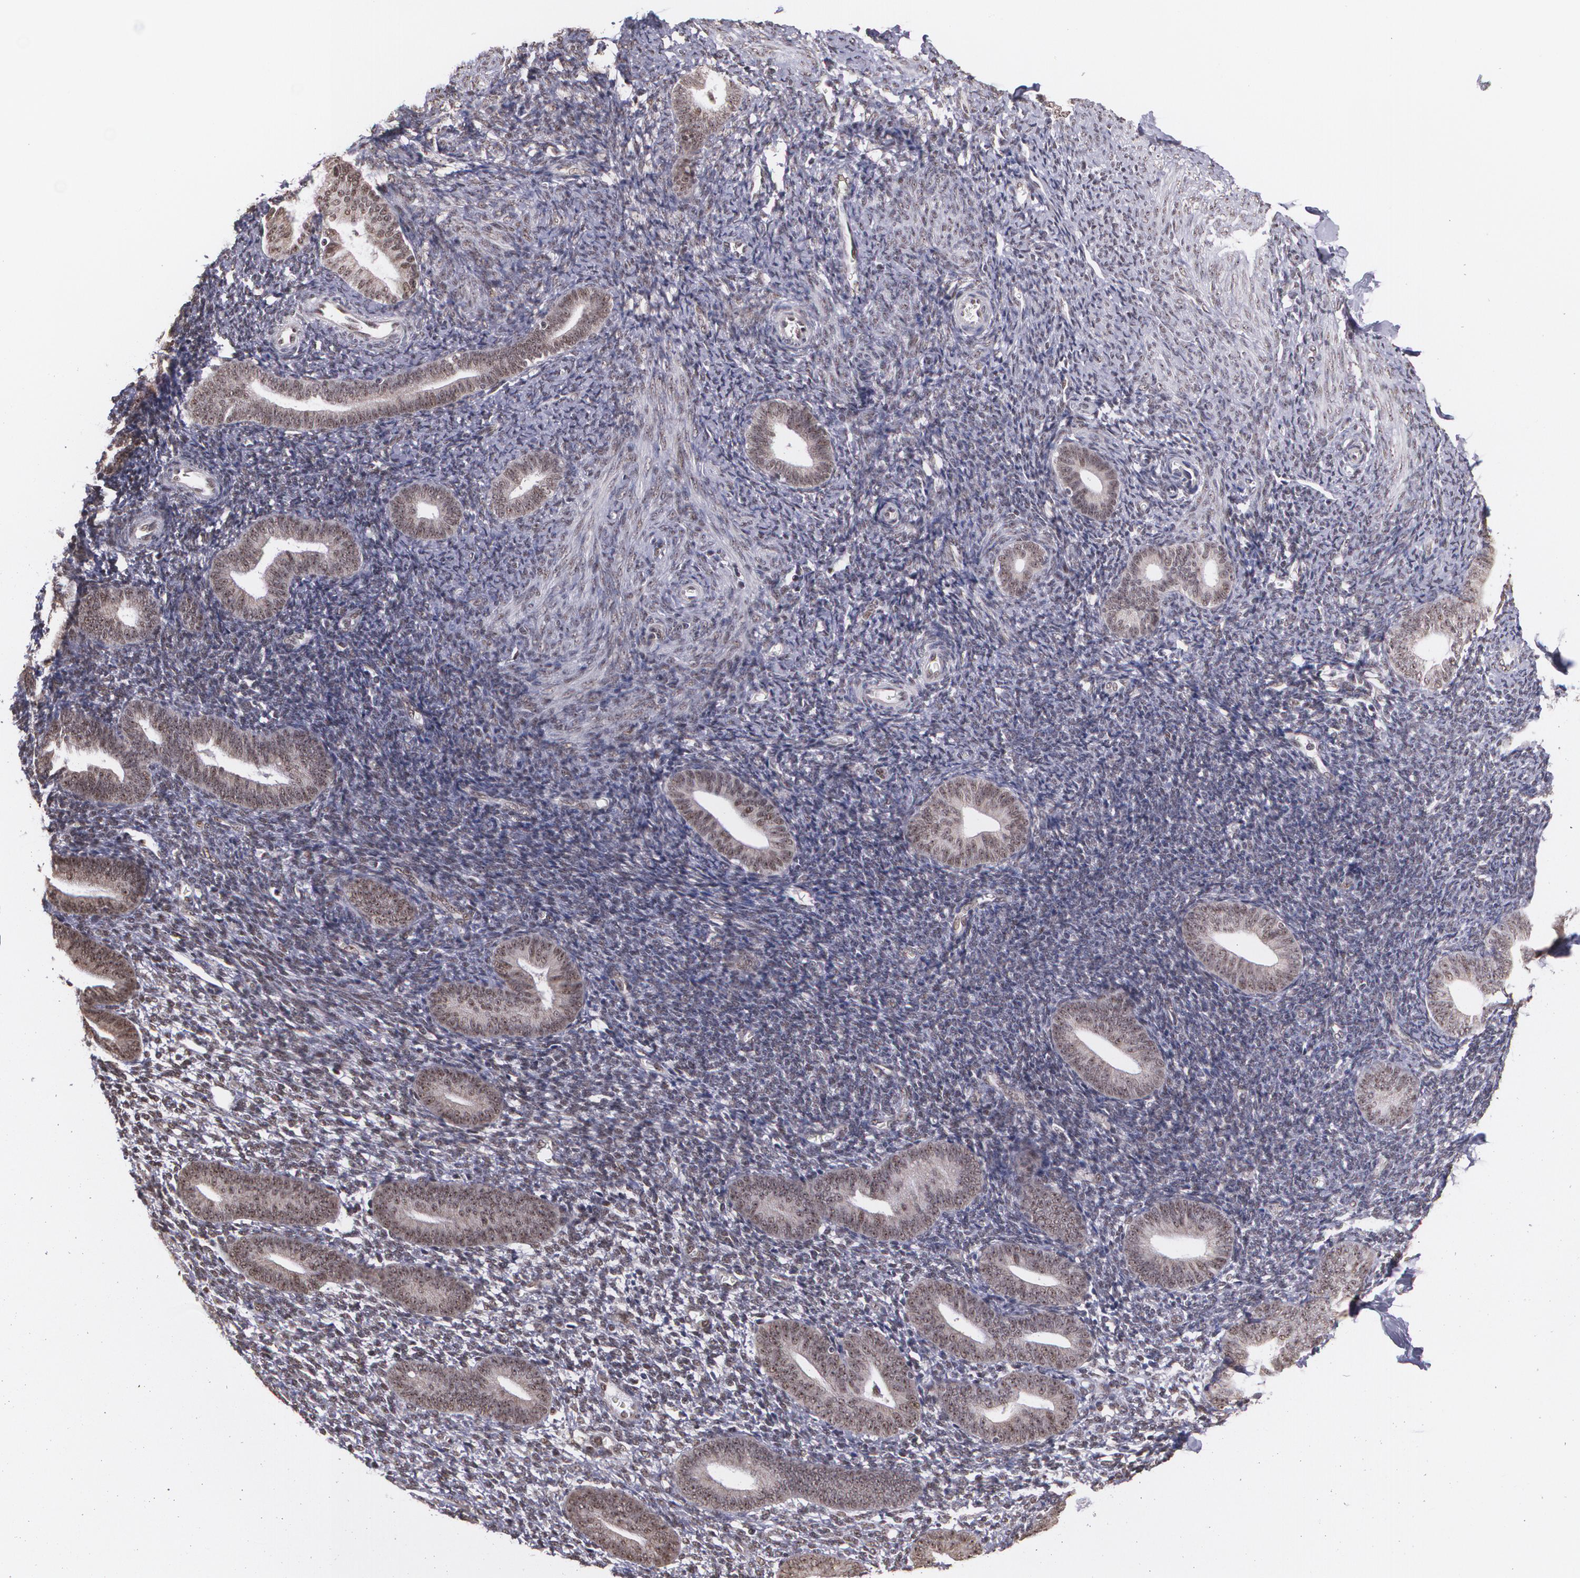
{"staining": {"intensity": "weak", "quantity": "25%-75%", "location": "nuclear"}, "tissue": "endometrium", "cell_type": "Cells in endometrial stroma", "image_type": "normal", "snomed": [{"axis": "morphology", "description": "Normal tissue, NOS"}, {"axis": "topography", "description": "Smooth muscle"}, {"axis": "topography", "description": "Endometrium"}], "caption": "IHC image of normal endometrium: human endometrium stained using immunohistochemistry (IHC) demonstrates low levels of weak protein expression localized specifically in the nuclear of cells in endometrial stroma, appearing as a nuclear brown color.", "gene": "C6orf15", "patient": {"sex": "female", "age": 57}}